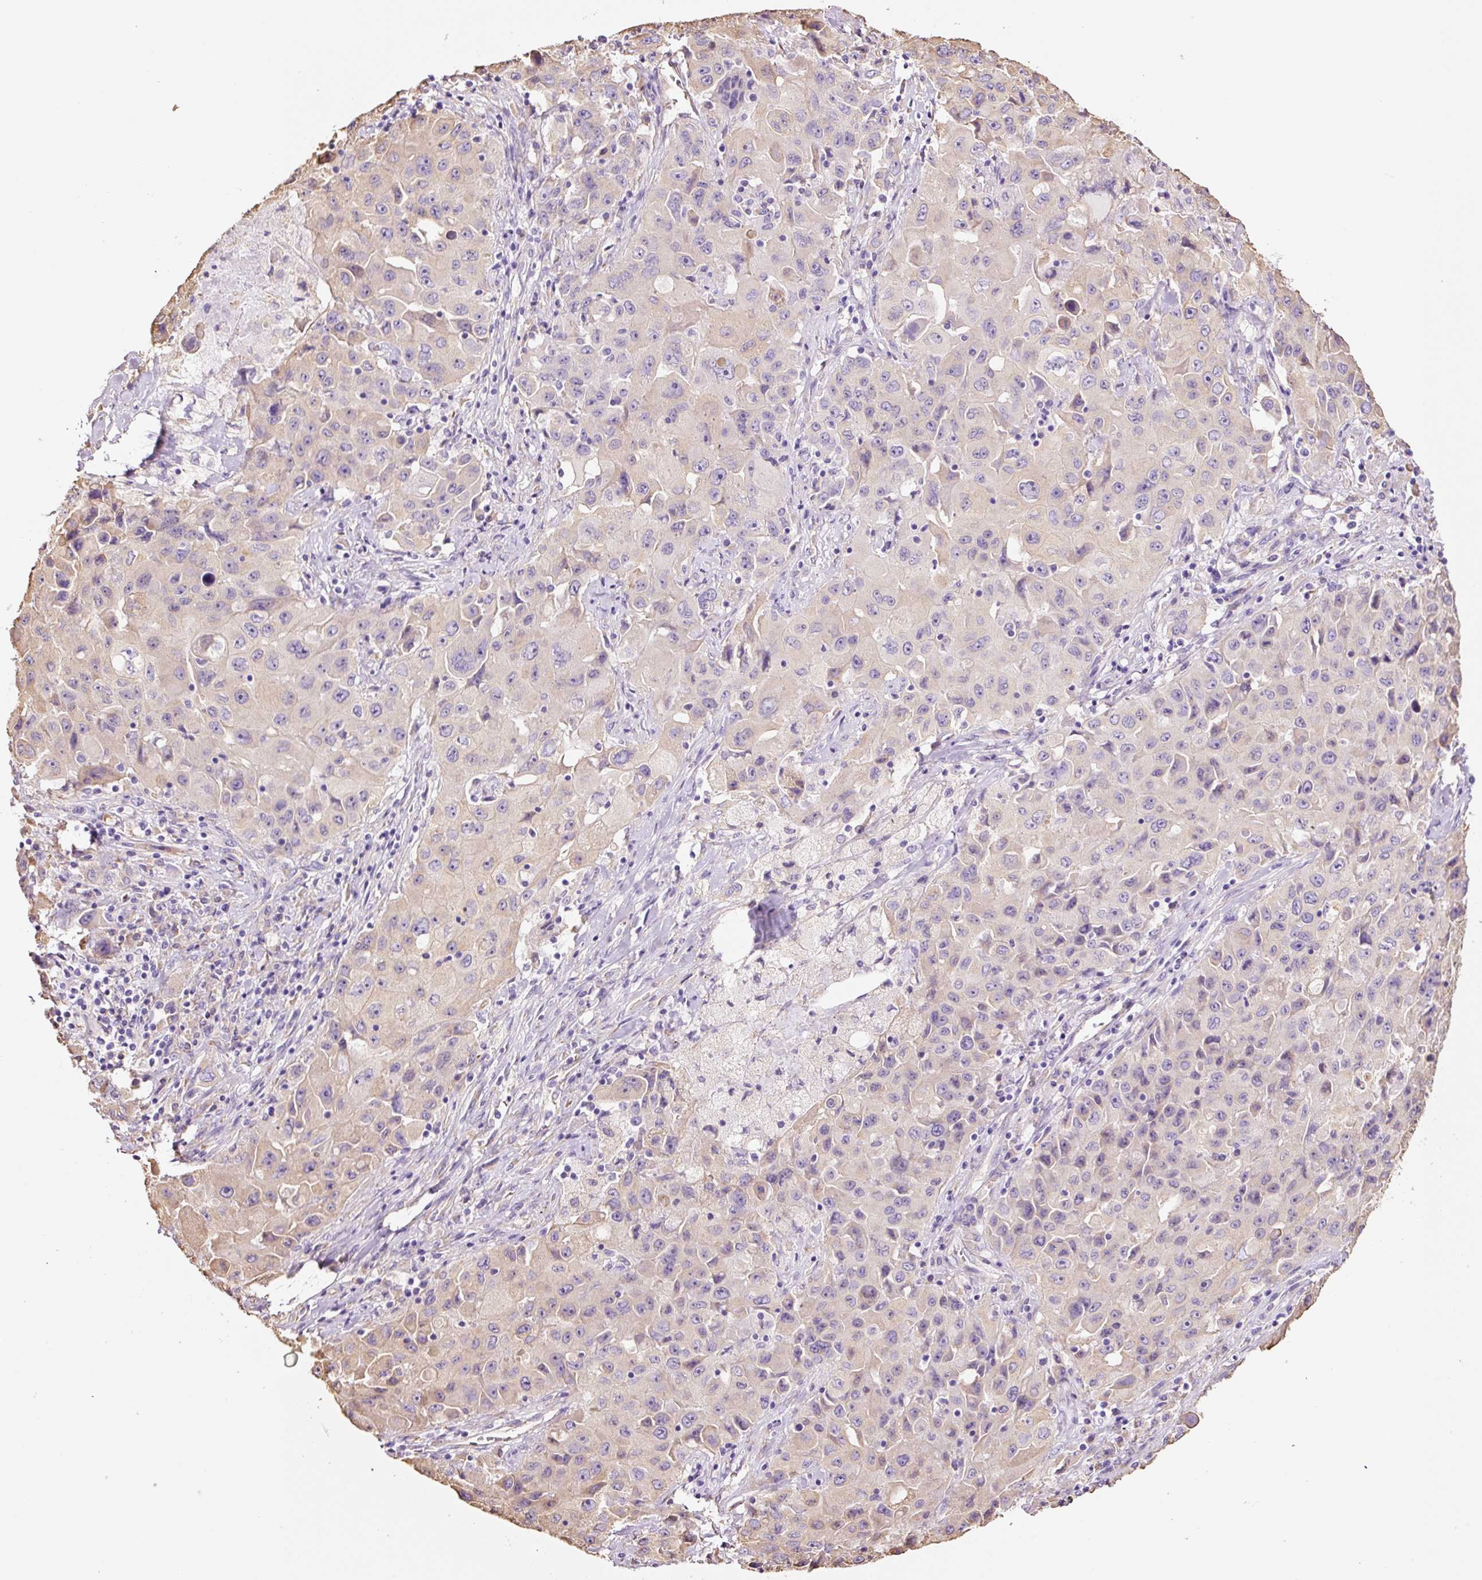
{"staining": {"intensity": "weak", "quantity": "25%-75%", "location": "cytoplasmic/membranous"}, "tissue": "lung cancer", "cell_type": "Tumor cells", "image_type": "cancer", "snomed": [{"axis": "morphology", "description": "Squamous cell carcinoma, NOS"}, {"axis": "topography", "description": "Lung"}], "caption": "An immunohistochemistry photomicrograph of neoplastic tissue is shown. Protein staining in brown highlights weak cytoplasmic/membranous positivity in squamous cell carcinoma (lung) within tumor cells. (Brightfield microscopy of DAB IHC at high magnification).", "gene": "GCG", "patient": {"sex": "male", "age": 63}}